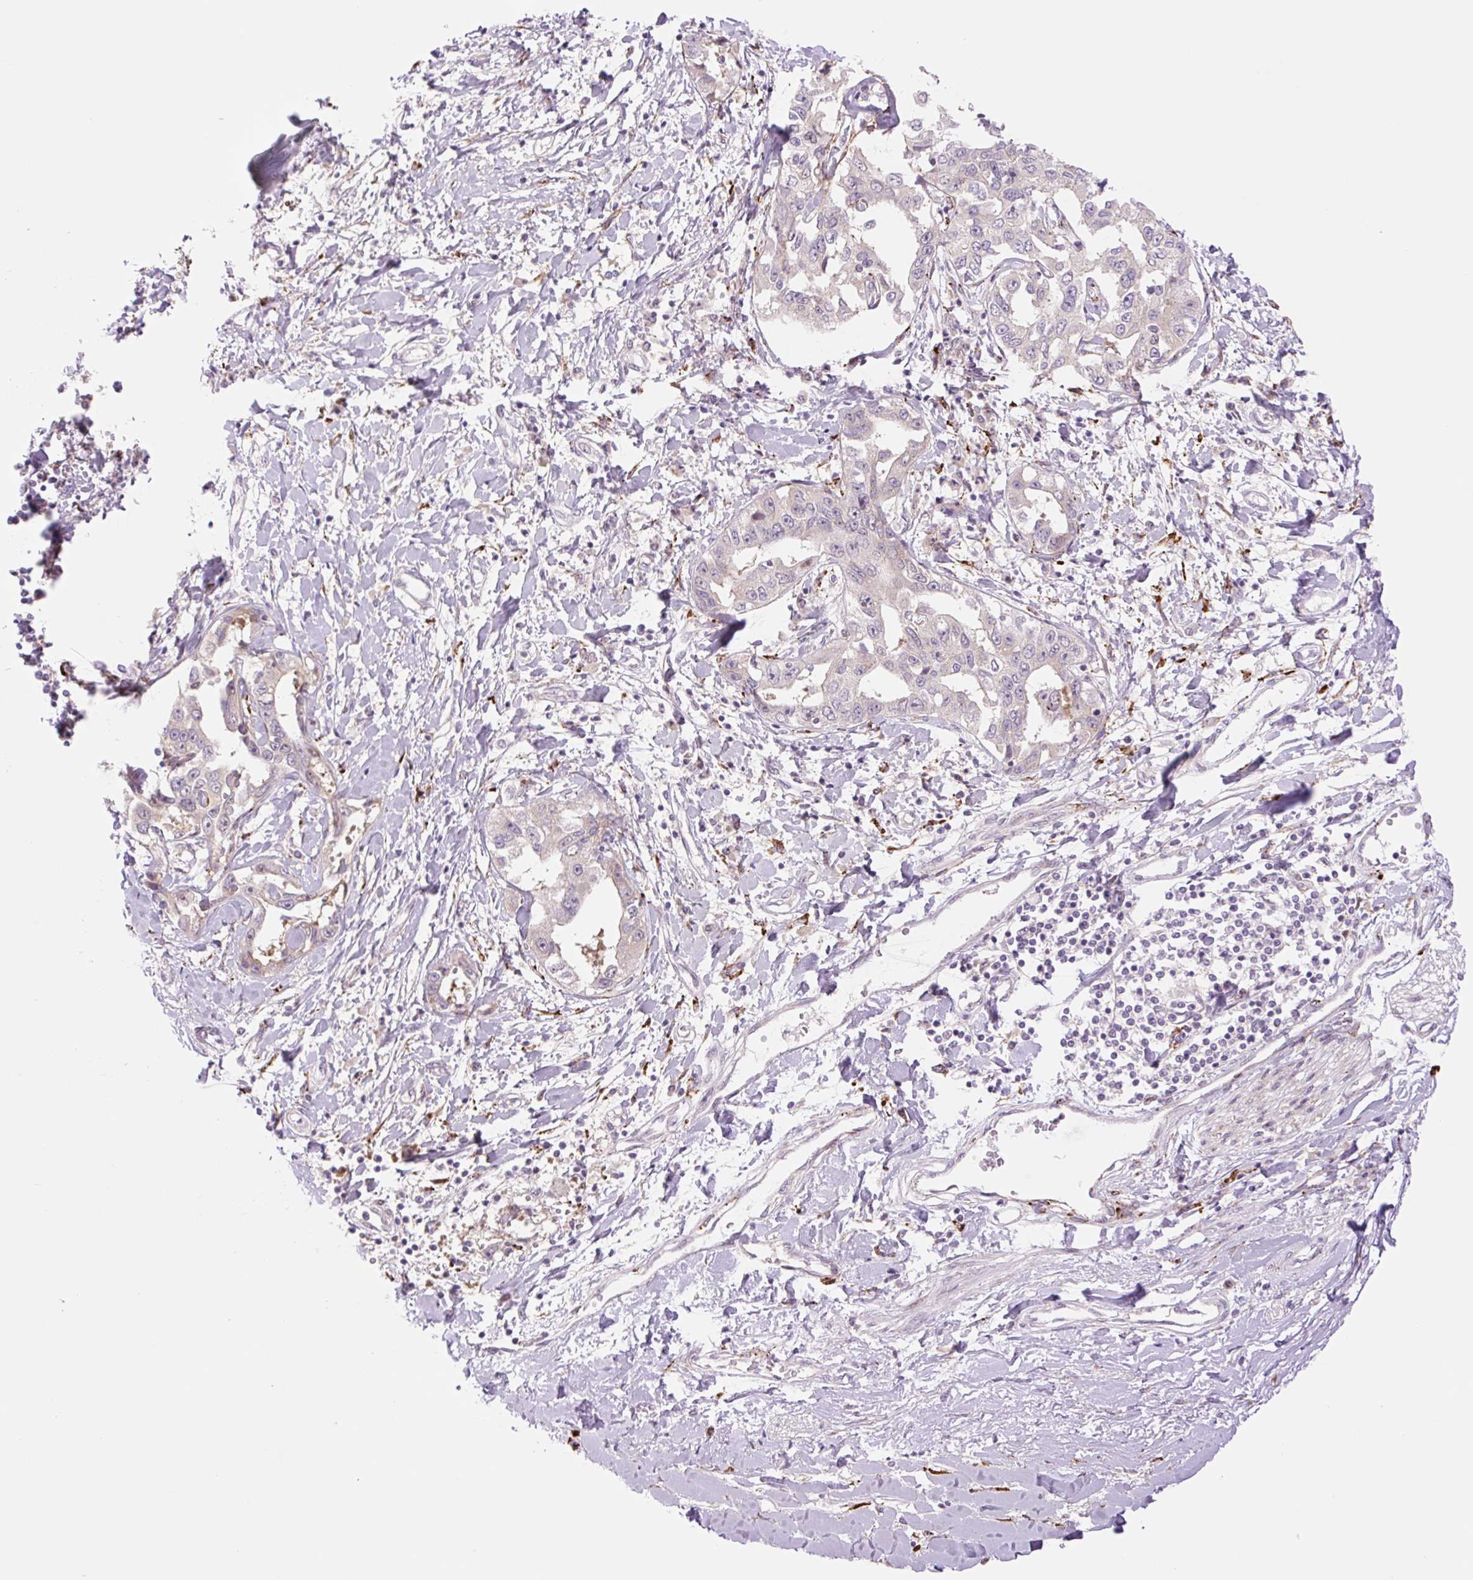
{"staining": {"intensity": "weak", "quantity": "<25%", "location": "cytoplasmic/membranous"}, "tissue": "liver cancer", "cell_type": "Tumor cells", "image_type": "cancer", "snomed": [{"axis": "morphology", "description": "Cholangiocarcinoma"}, {"axis": "topography", "description": "Liver"}], "caption": "Liver cholangiocarcinoma stained for a protein using IHC exhibits no staining tumor cells.", "gene": "COL5A1", "patient": {"sex": "male", "age": 59}}